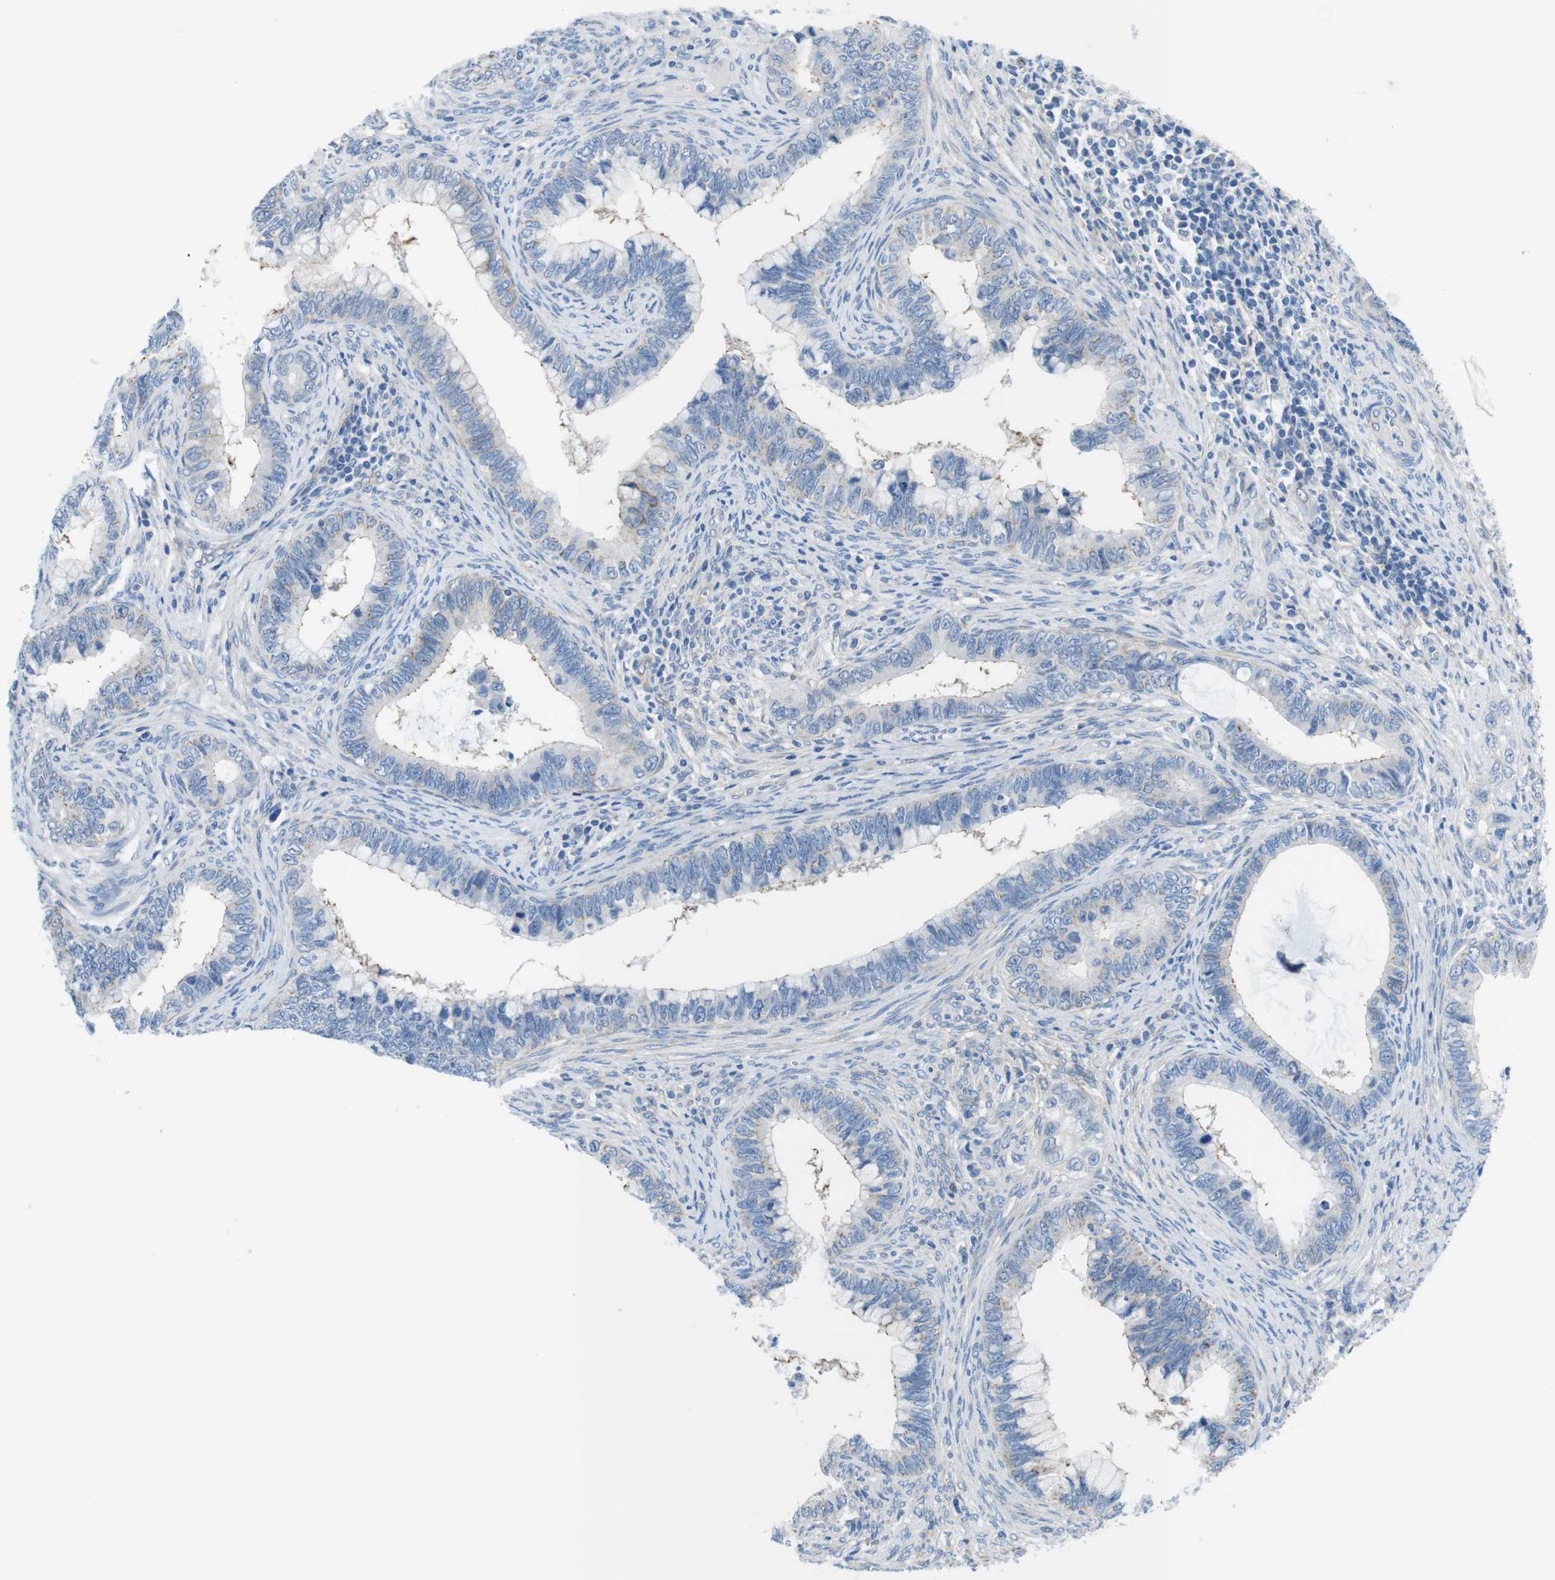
{"staining": {"intensity": "negative", "quantity": "none", "location": "none"}, "tissue": "cervical cancer", "cell_type": "Tumor cells", "image_type": "cancer", "snomed": [{"axis": "morphology", "description": "Adenocarcinoma, NOS"}, {"axis": "topography", "description": "Cervix"}], "caption": "Cervical adenocarcinoma was stained to show a protein in brown. There is no significant expression in tumor cells.", "gene": "CDH8", "patient": {"sex": "female", "age": 44}}